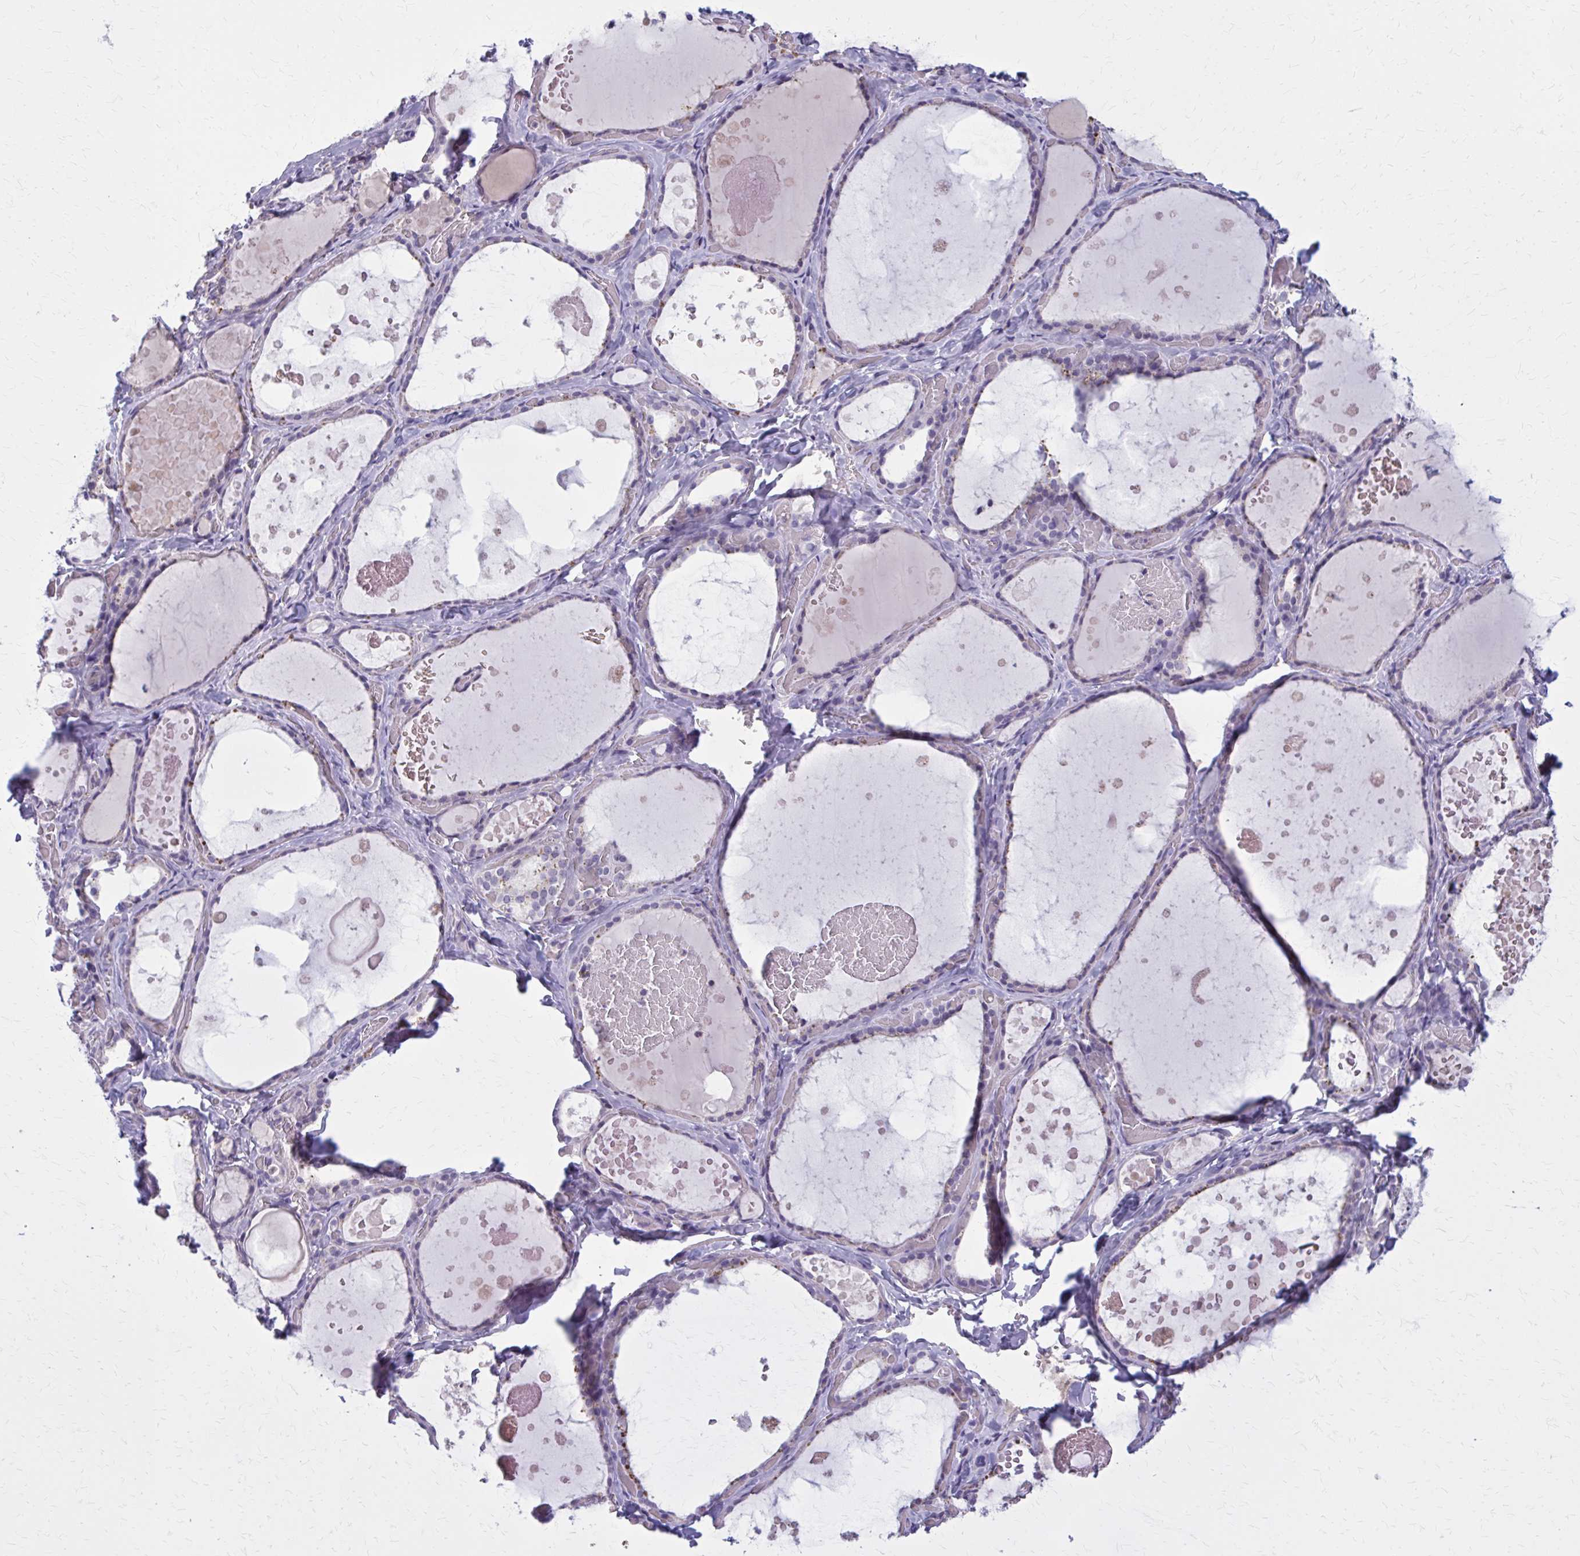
{"staining": {"intensity": "negative", "quantity": "none", "location": "none"}, "tissue": "thyroid gland", "cell_type": "Glandular cells", "image_type": "normal", "snomed": [{"axis": "morphology", "description": "Normal tissue, NOS"}, {"axis": "topography", "description": "Thyroid gland"}], "caption": "DAB immunohistochemical staining of unremarkable thyroid gland demonstrates no significant positivity in glandular cells.", "gene": "OR4A47", "patient": {"sex": "female", "age": 56}}